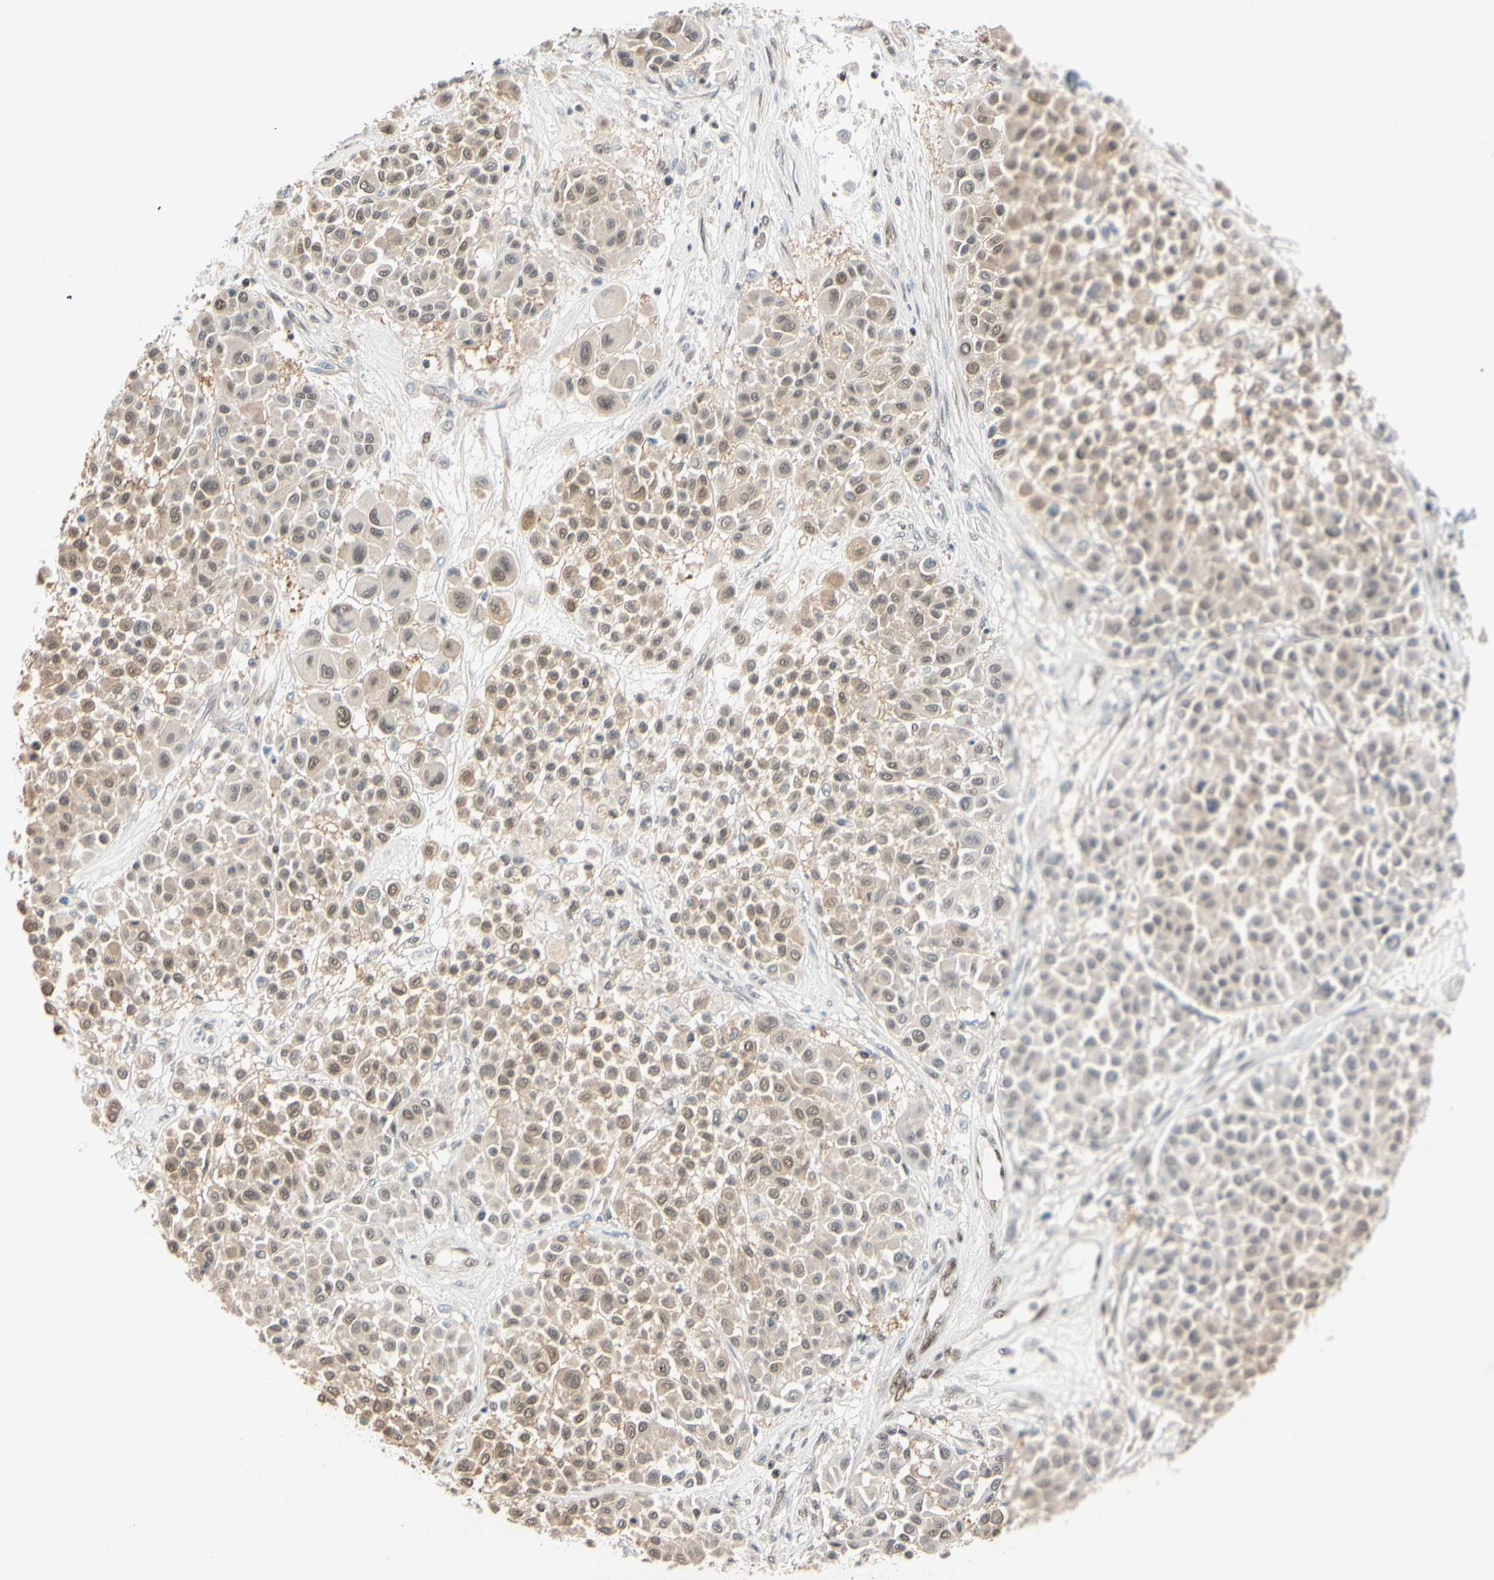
{"staining": {"intensity": "weak", "quantity": "25%-75%", "location": "cytoplasmic/membranous,nuclear"}, "tissue": "melanoma", "cell_type": "Tumor cells", "image_type": "cancer", "snomed": [{"axis": "morphology", "description": "Malignant melanoma, Metastatic site"}, {"axis": "topography", "description": "Soft tissue"}], "caption": "Malignant melanoma (metastatic site) tissue displays weak cytoplasmic/membranous and nuclear staining in approximately 25%-75% of tumor cells", "gene": "TAF4", "patient": {"sex": "male", "age": 41}}